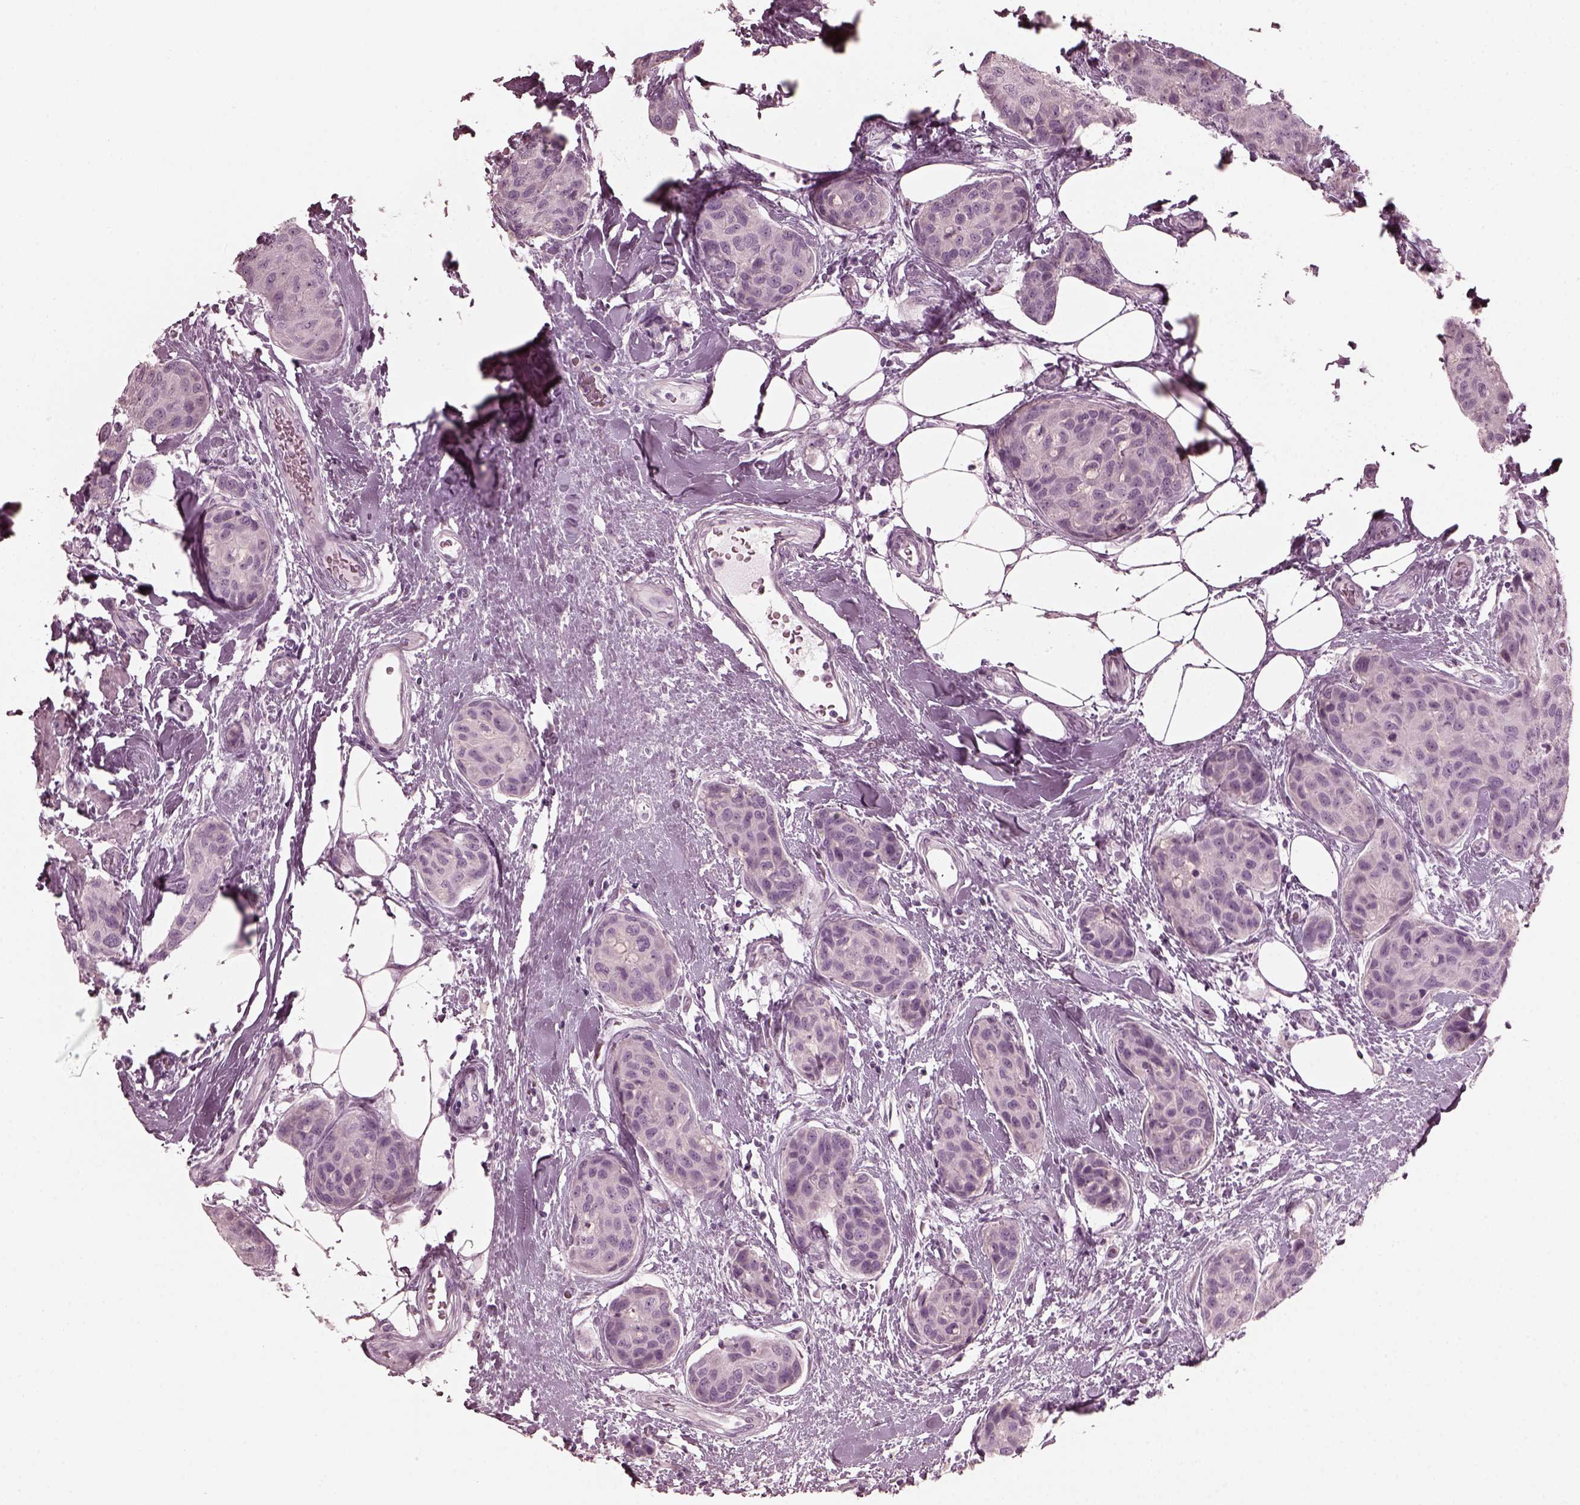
{"staining": {"intensity": "negative", "quantity": "none", "location": "none"}, "tissue": "breast cancer", "cell_type": "Tumor cells", "image_type": "cancer", "snomed": [{"axis": "morphology", "description": "Duct carcinoma"}, {"axis": "topography", "description": "Breast"}], "caption": "Photomicrograph shows no protein positivity in tumor cells of breast cancer (infiltrating ductal carcinoma) tissue.", "gene": "SAXO2", "patient": {"sex": "female", "age": 80}}